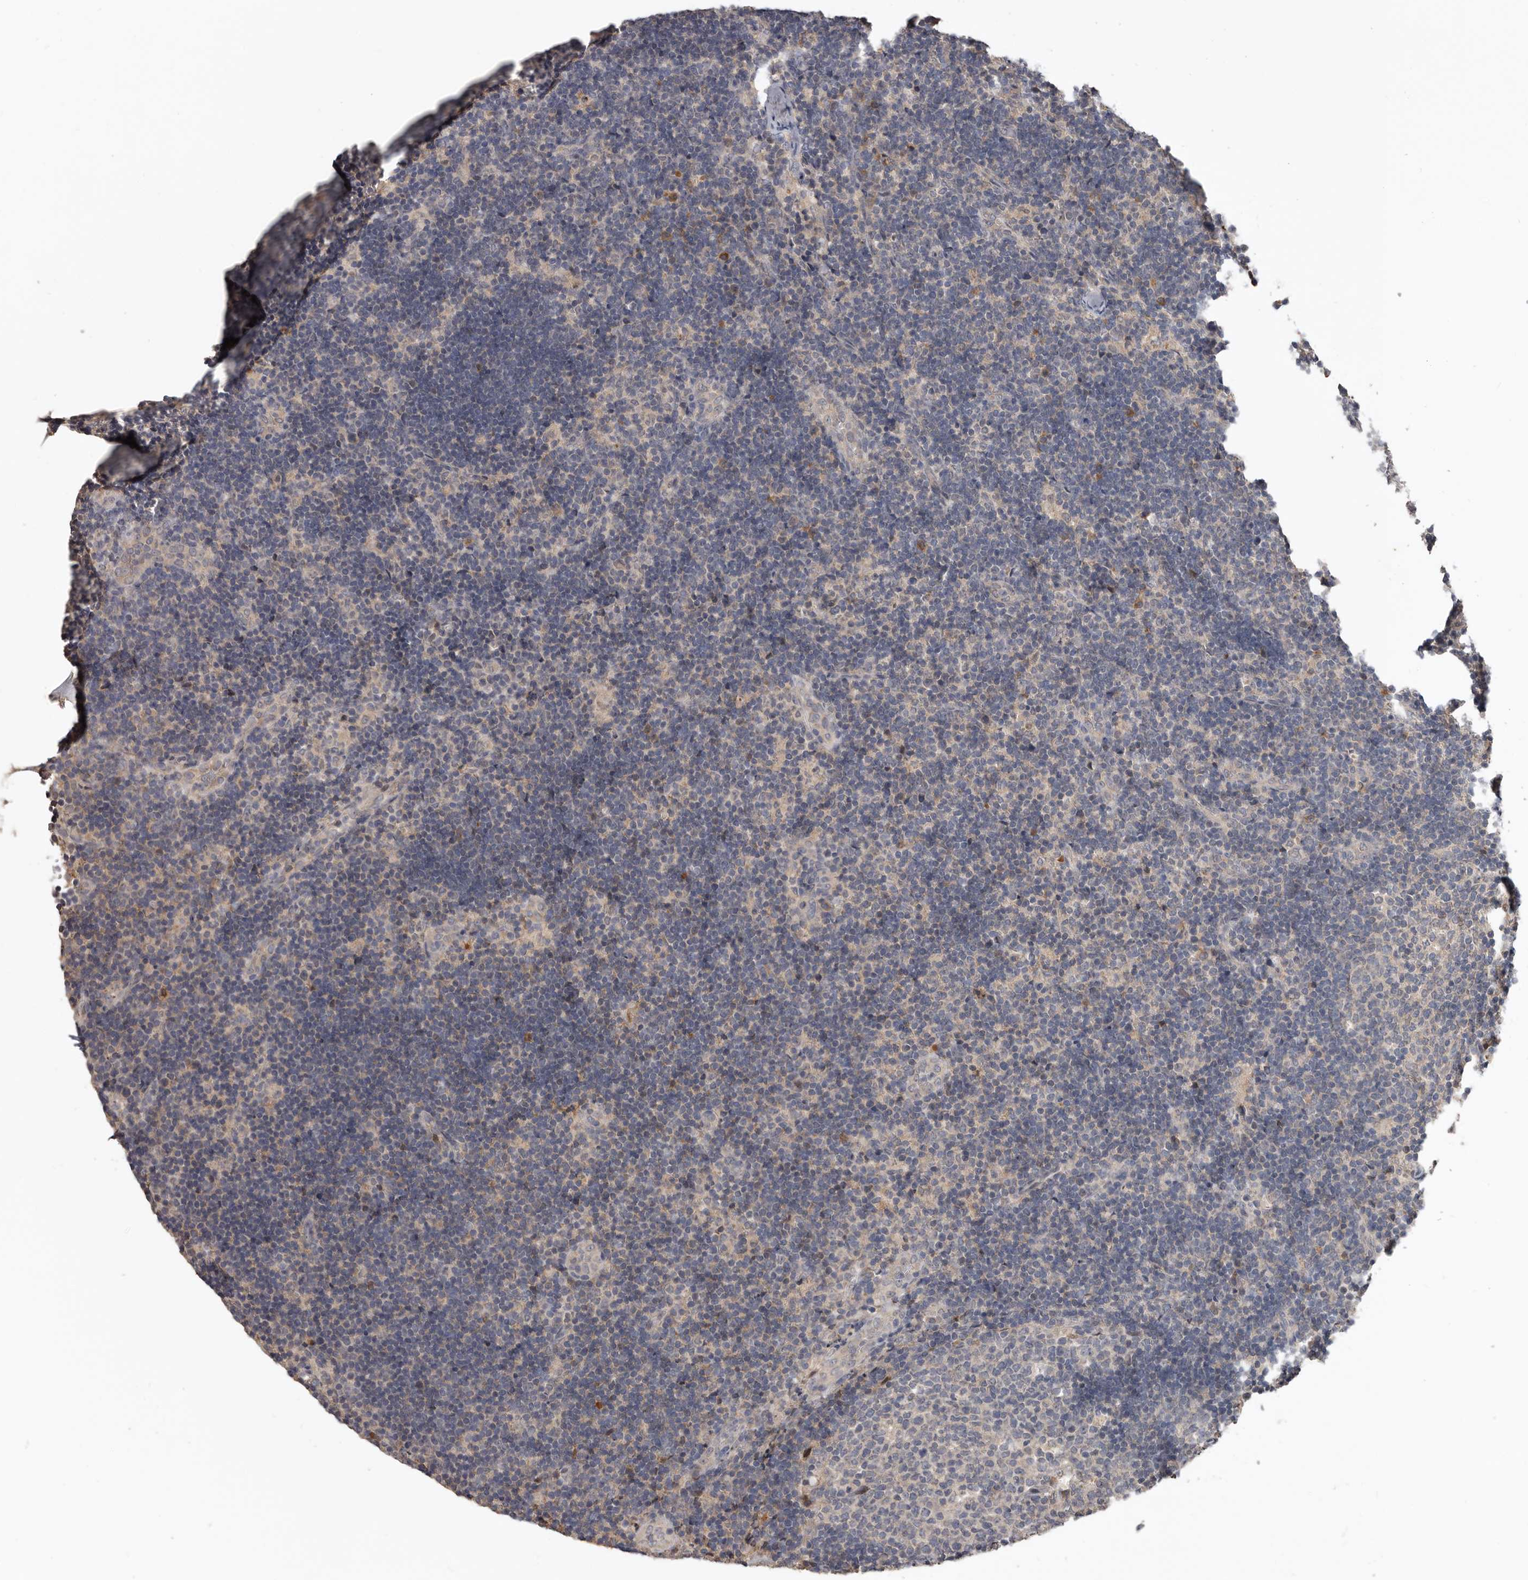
{"staining": {"intensity": "moderate", "quantity": "<25%", "location": "cytoplasmic/membranous"}, "tissue": "lymph node", "cell_type": "Germinal center cells", "image_type": "normal", "snomed": [{"axis": "morphology", "description": "Normal tissue, NOS"}, {"axis": "topography", "description": "Lymph node"}], "caption": "Moderate cytoplasmic/membranous protein positivity is seen in approximately <25% of germinal center cells in lymph node.", "gene": "NMUR1", "patient": {"sex": "female", "age": 22}}